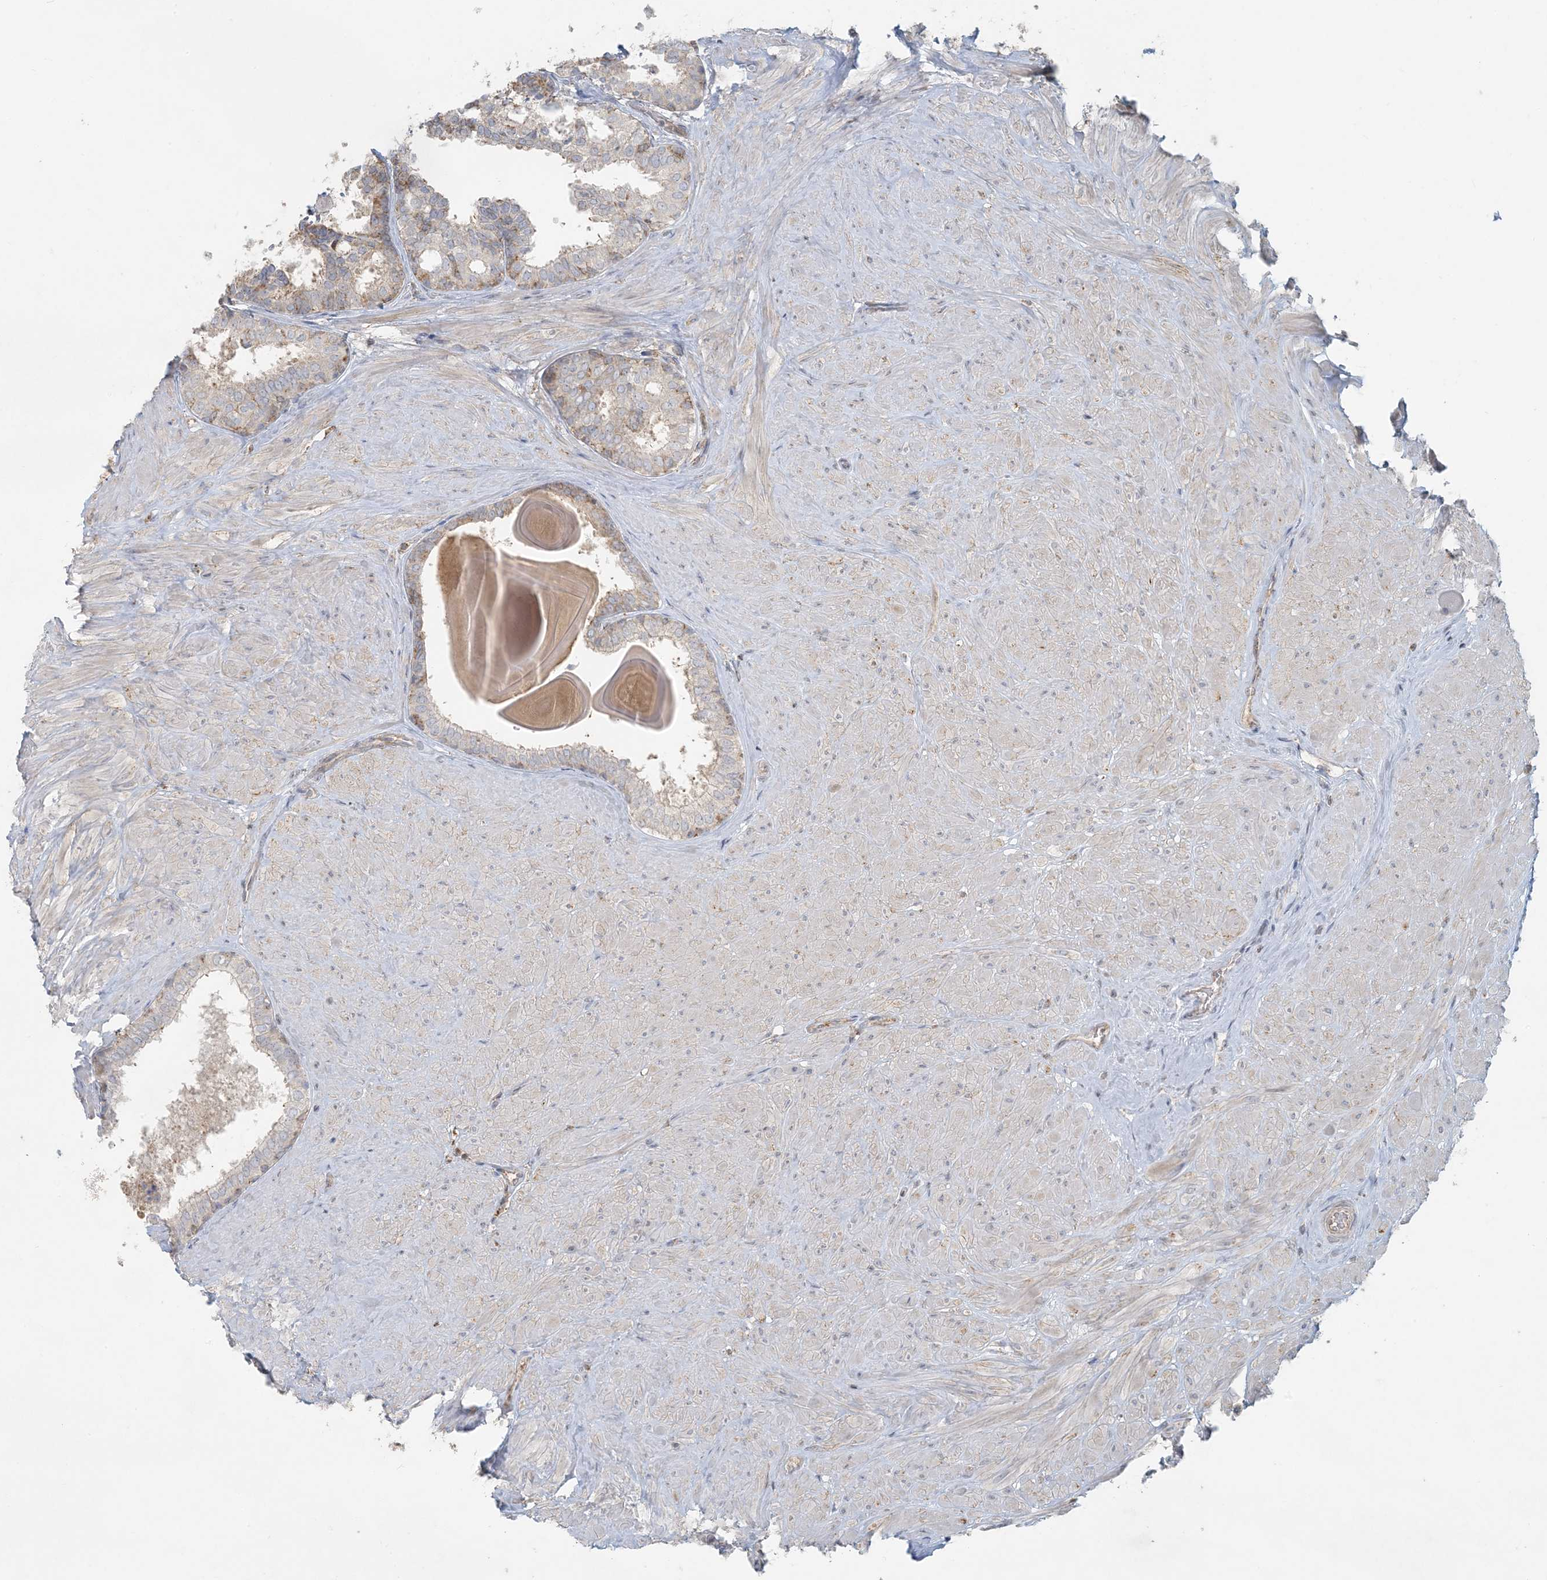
{"staining": {"intensity": "moderate", "quantity": "25%-75%", "location": "cytoplasmic/membranous"}, "tissue": "prostate", "cell_type": "Glandular cells", "image_type": "normal", "snomed": [{"axis": "morphology", "description": "Normal tissue, NOS"}, {"axis": "topography", "description": "Prostate"}], "caption": "Approximately 25%-75% of glandular cells in benign human prostate demonstrate moderate cytoplasmic/membranous protein expression as visualized by brown immunohistochemical staining.", "gene": "HACL1", "patient": {"sex": "male", "age": 48}}